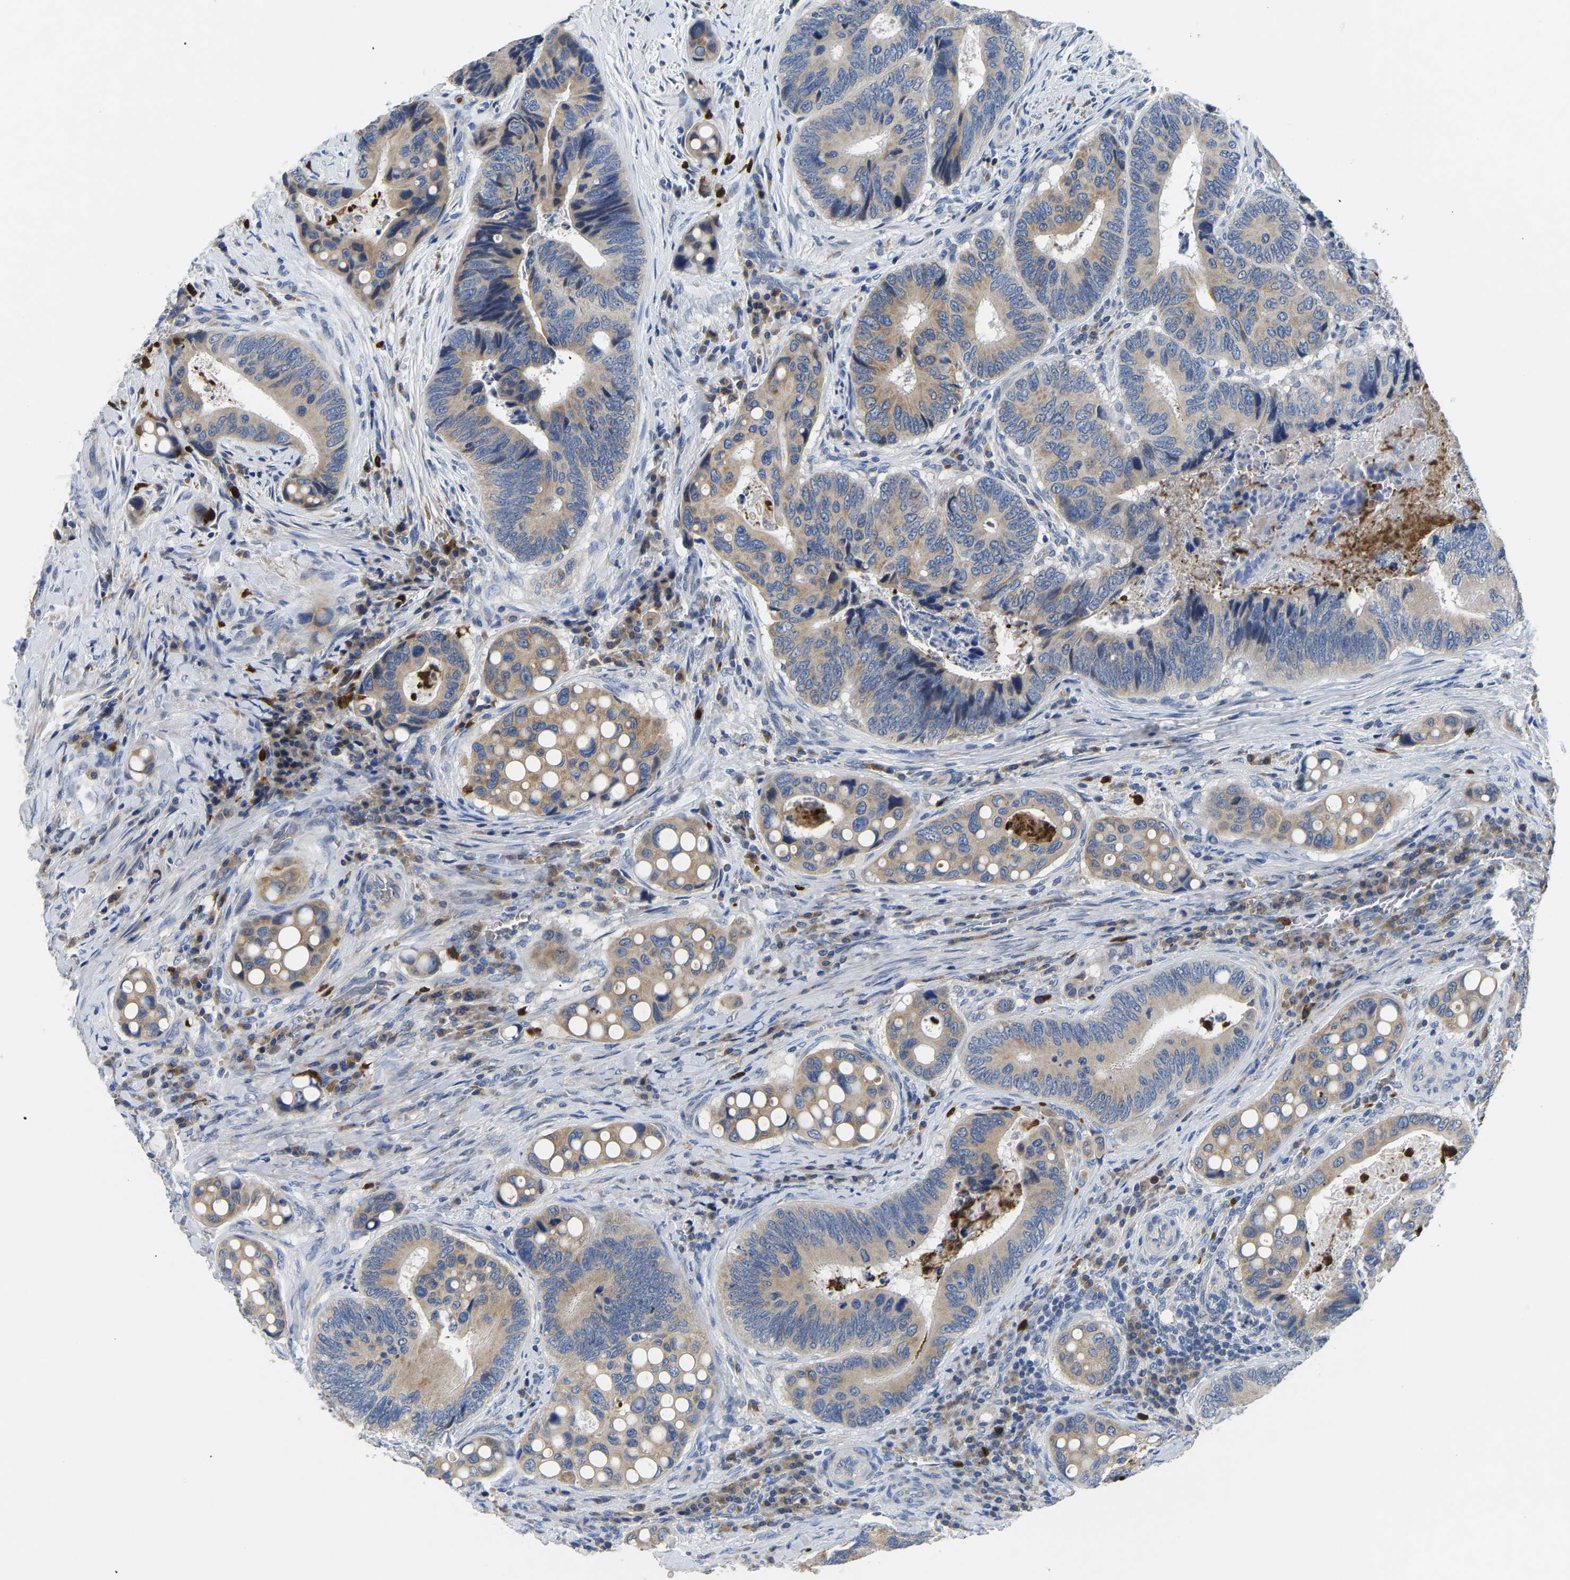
{"staining": {"intensity": "weak", "quantity": ">75%", "location": "cytoplasmic/membranous"}, "tissue": "colorectal cancer", "cell_type": "Tumor cells", "image_type": "cancer", "snomed": [{"axis": "morphology", "description": "Inflammation, NOS"}, {"axis": "morphology", "description": "Adenocarcinoma, NOS"}, {"axis": "topography", "description": "Colon"}], "caption": "Protein staining of colorectal adenocarcinoma tissue displays weak cytoplasmic/membranous expression in about >75% of tumor cells. The staining was performed using DAB (3,3'-diaminobenzidine) to visualize the protein expression in brown, while the nuclei were stained in blue with hematoxylin (Magnification: 20x).", "gene": "TOR1B", "patient": {"sex": "male", "age": 72}}